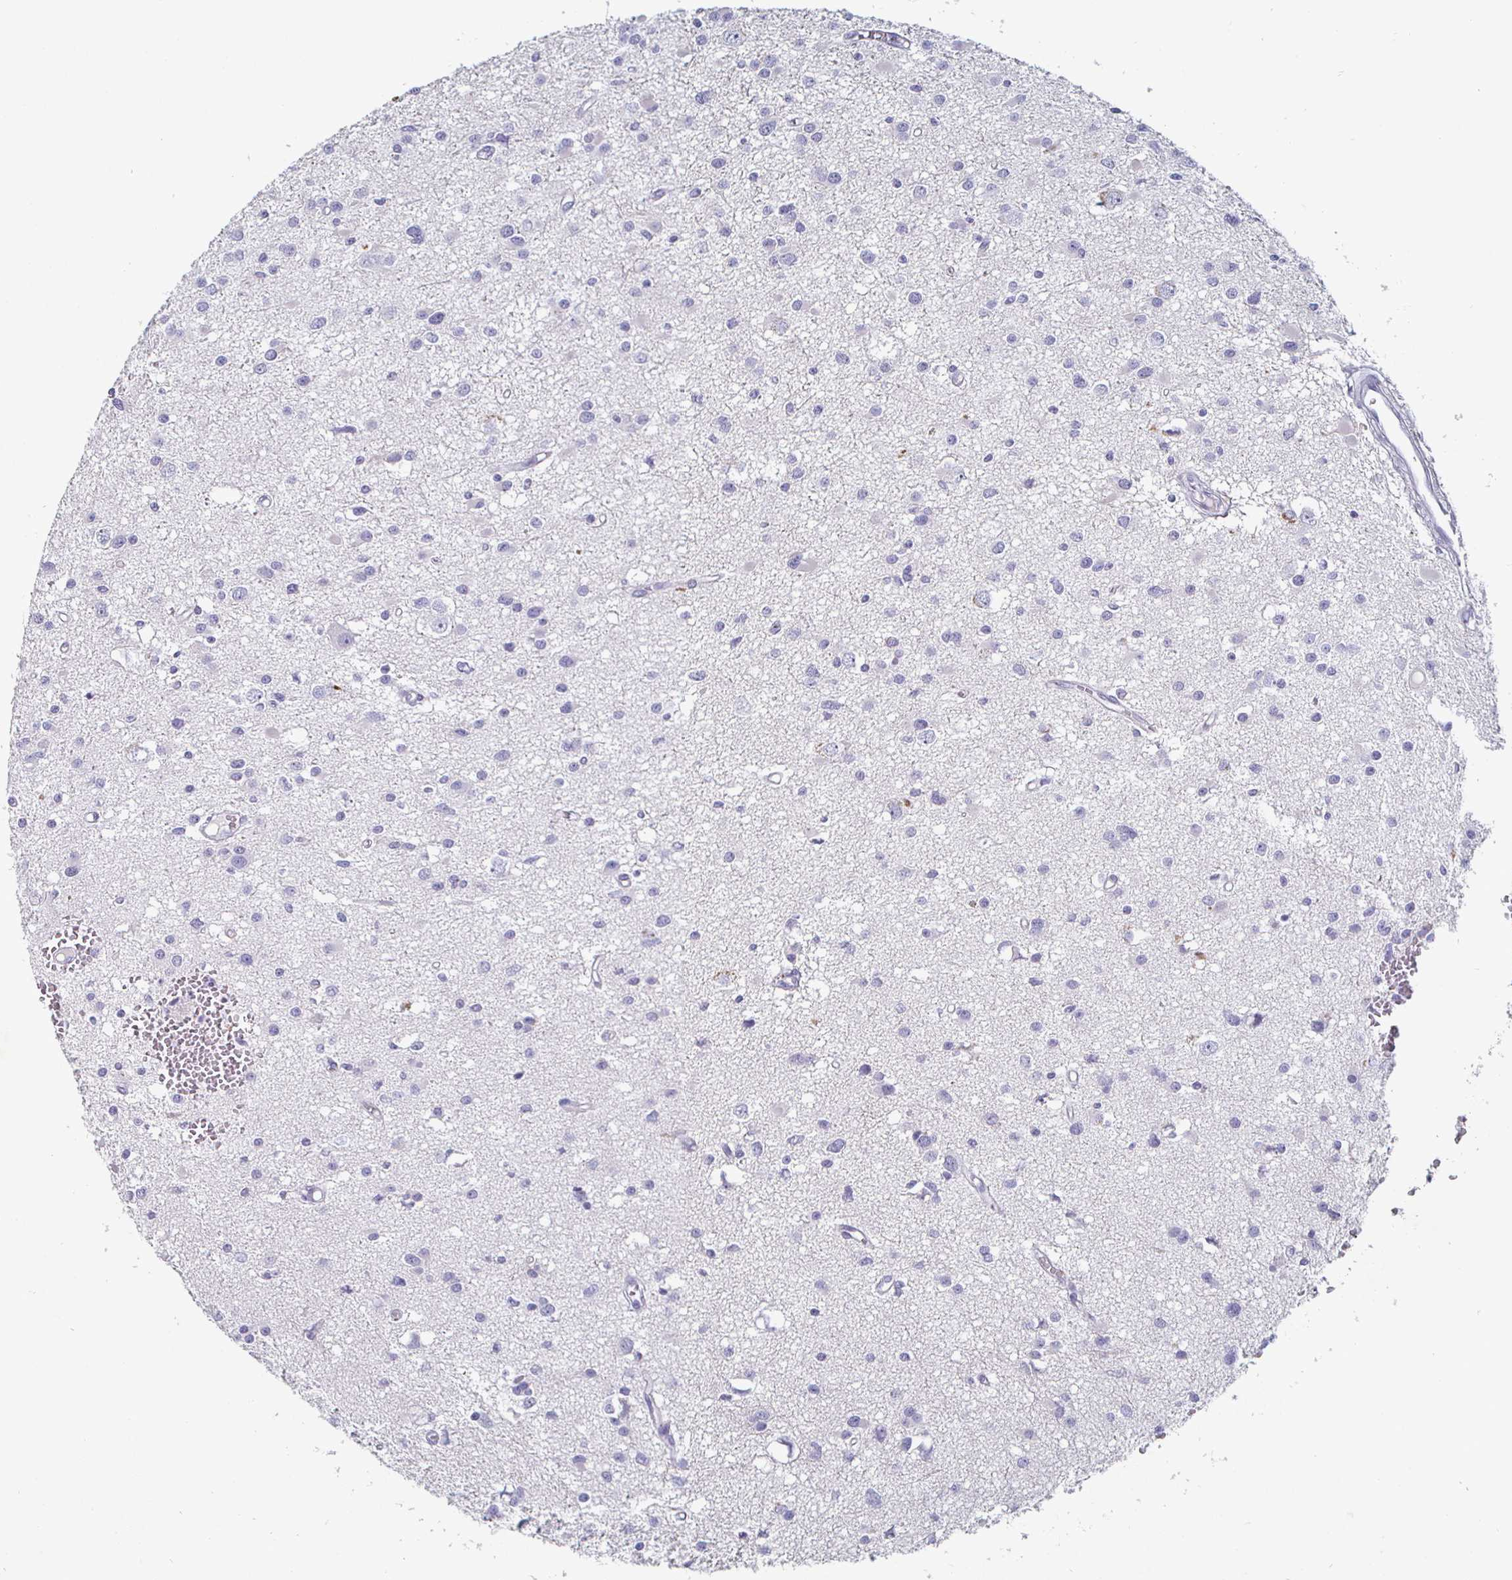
{"staining": {"intensity": "negative", "quantity": "none", "location": "none"}, "tissue": "glioma", "cell_type": "Tumor cells", "image_type": "cancer", "snomed": [{"axis": "morphology", "description": "Glioma, malignant, High grade"}, {"axis": "topography", "description": "Brain"}], "caption": "High magnification brightfield microscopy of glioma stained with DAB (brown) and counterstained with hematoxylin (blue): tumor cells show no significant positivity. (DAB immunohistochemistry (IHC), high magnification).", "gene": "ENPP1", "patient": {"sex": "male", "age": 54}}